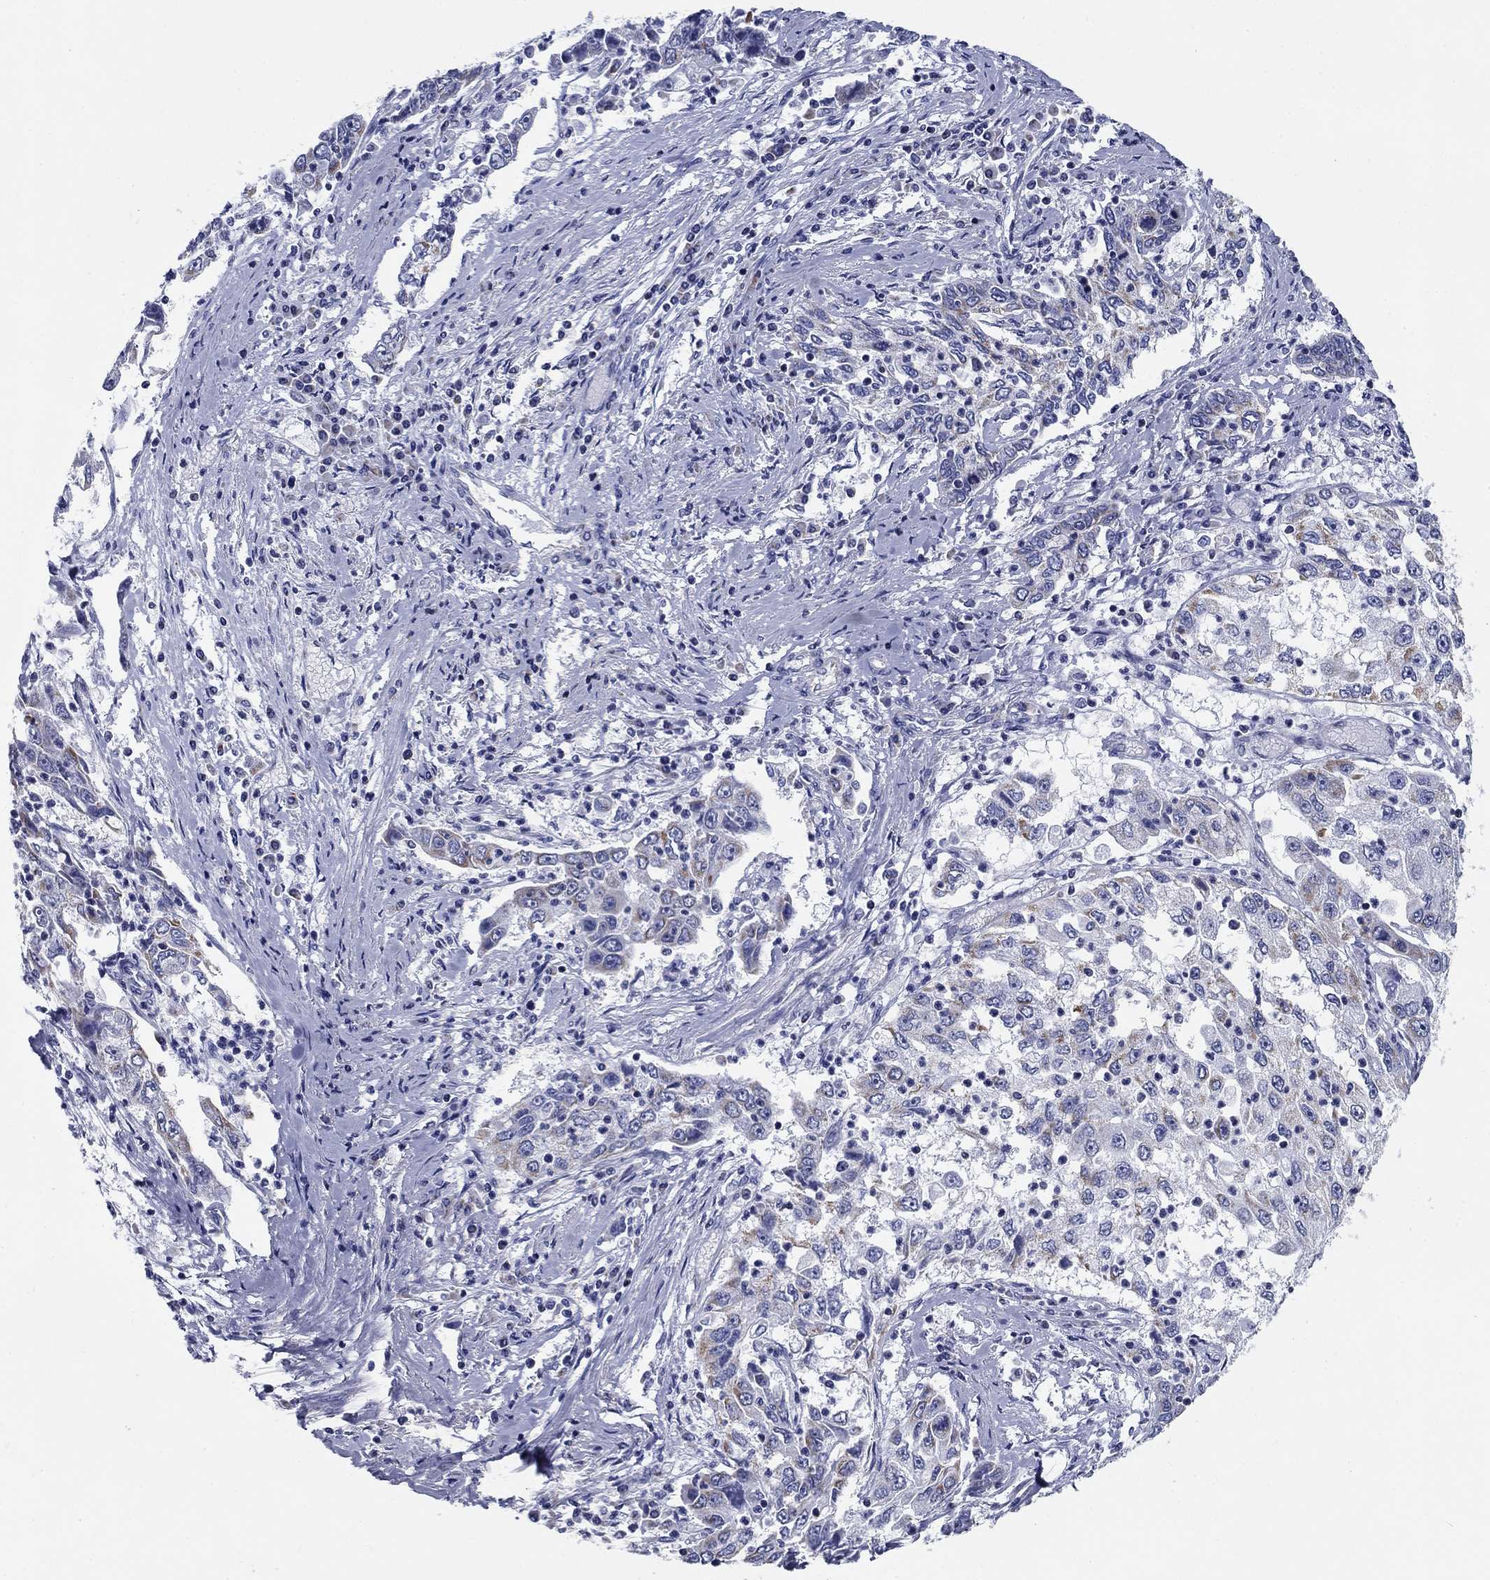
{"staining": {"intensity": "weak", "quantity": "<25%", "location": "cytoplasmic/membranous"}, "tissue": "cervical cancer", "cell_type": "Tumor cells", "image_type": "cancer", "snomed": [{"axis": "morphology", "description": "Squamous cell carcinoma, NOS"}, {"axis": "topography", "description": "Cervix"}], "caption": "Squamous cell carcinoma (cervical) stained for a protein using IHC exhibits no expression tumor cells.", "gene": "UPB1", "patient": {"sex": "female", "age": 36}}